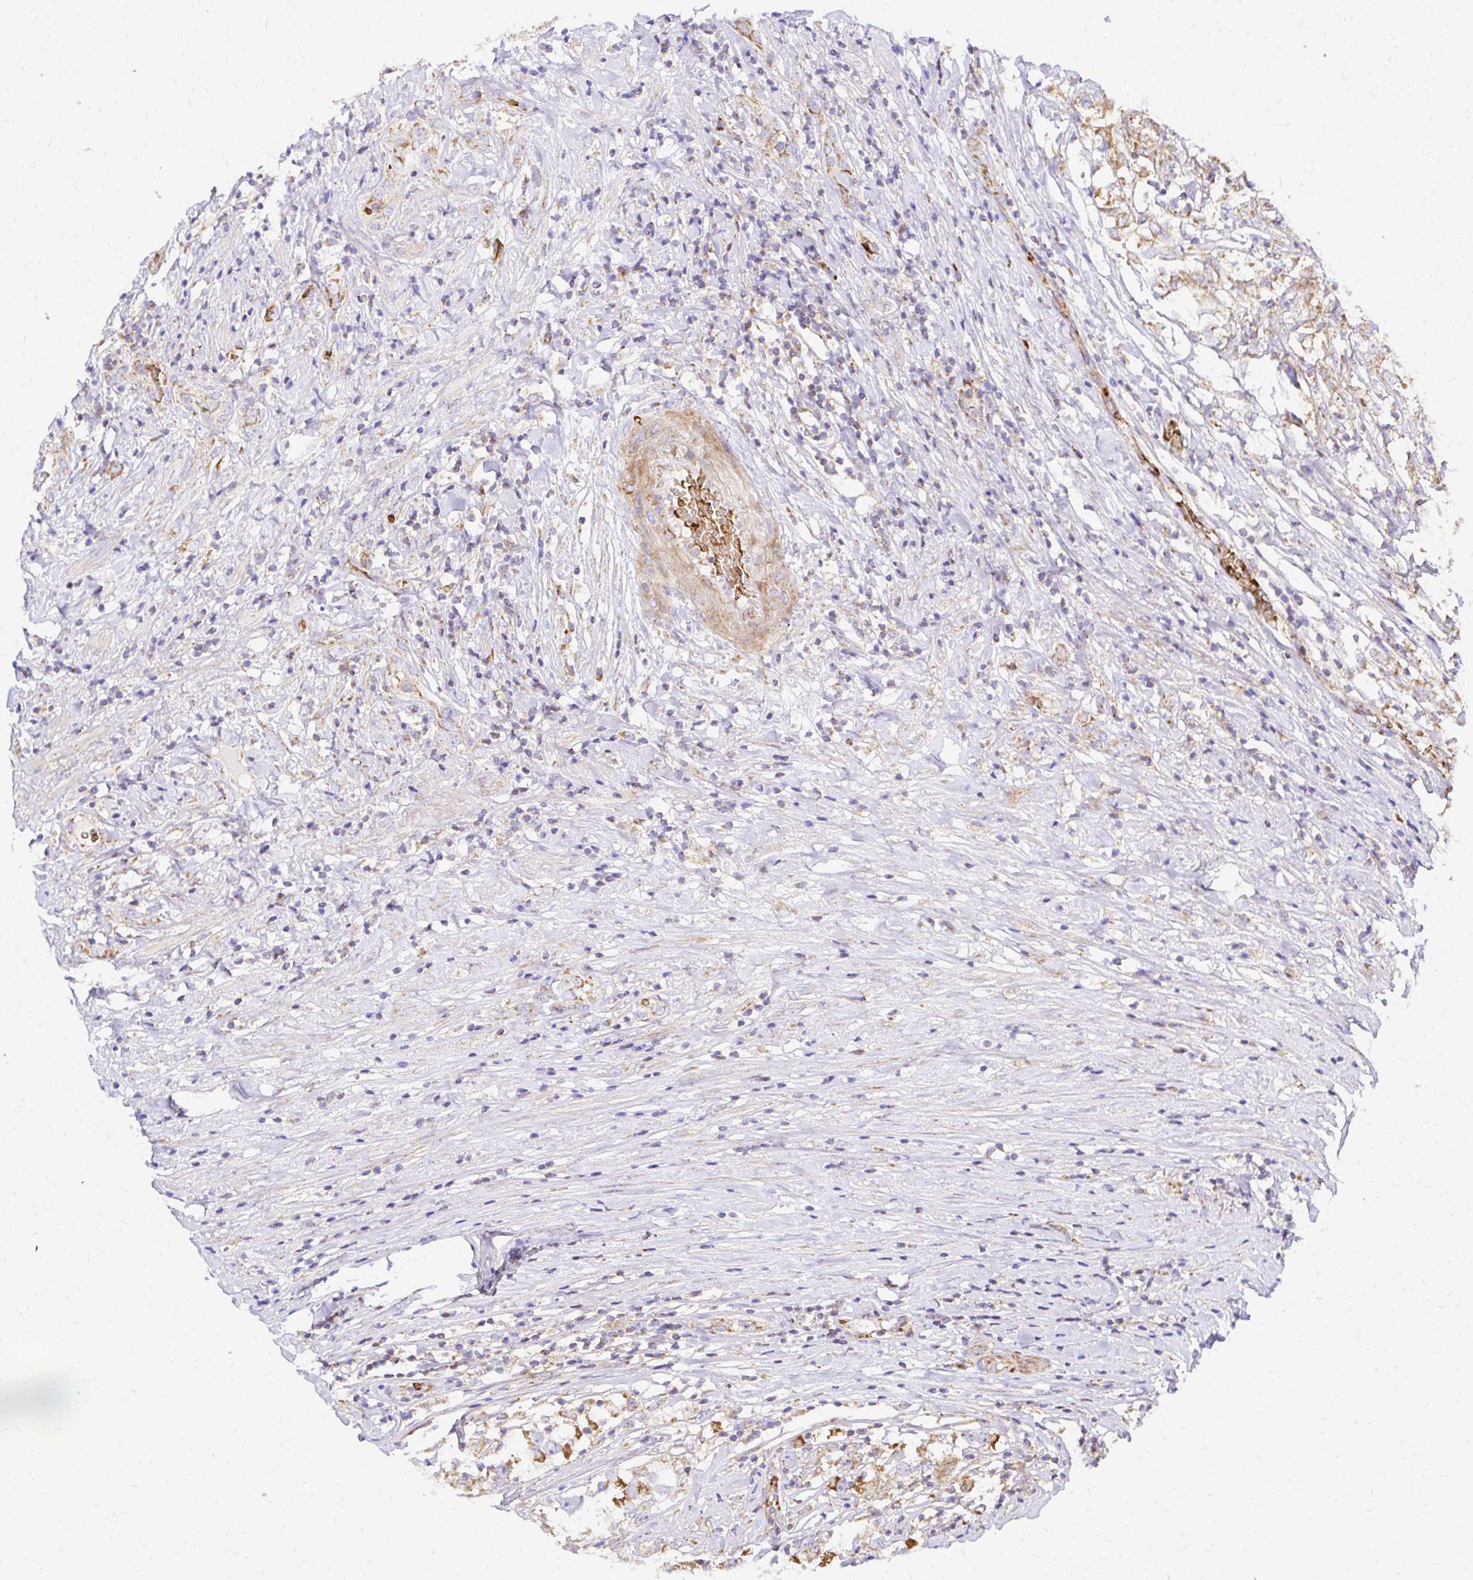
{"staining": {"intensity": "moderate", "quantity": ">75%", "location": "cytoplasmic/membranous"}, "tissue": "testis cancer", "cell_type": "Tumor cells", "image_type": "cancer", "snomed": [{"axis": "morphology", "description": "Seminoma, NOS"}, {"axis": "topography", "description": "Testis"}], "caption": "Testis seminoma stained with a protein marker reveals moderate staining in tumor cells.", "gene": "MRPL13", "patient": {"sex": "male", "age": 46}}